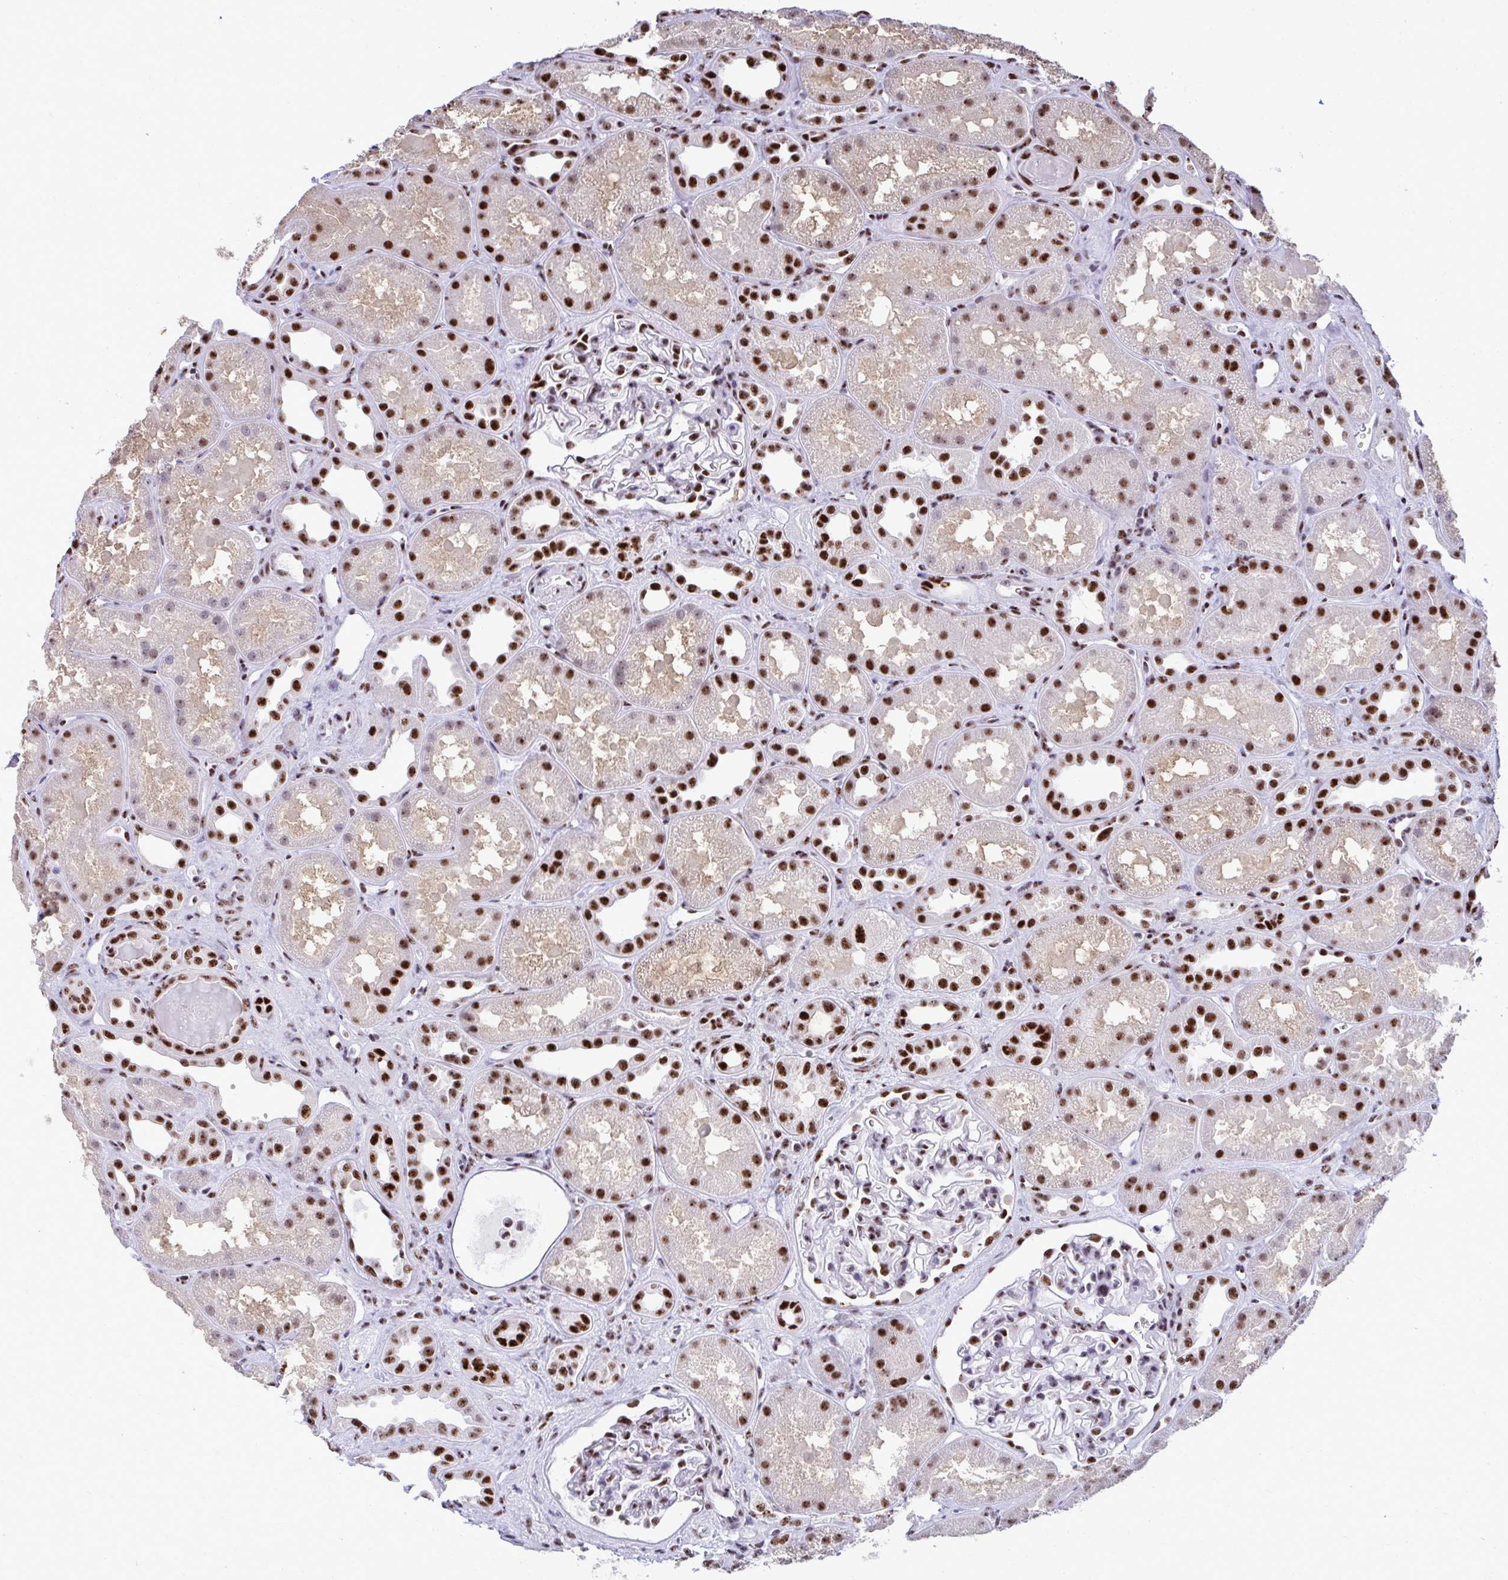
{"staining": {"intensity": "strong", "quantity": "25%-75%", "location": "nuclear"}, "tissue": "kidney", "cell_type": "Cells in glomeruli", "image_type": "normal", "snomed": [{"axis": "morphology", "description": "Normal tissue, NOS"}, {"axis": "topography", "description": "Kidney"}], "caption": "Protein staining demonstrates strong nuclear expression in about 25%-75% of cells in glomeruli in benign kidney.", "gene": "PELP1", "patient": {"sex": "male", "age": 61}}